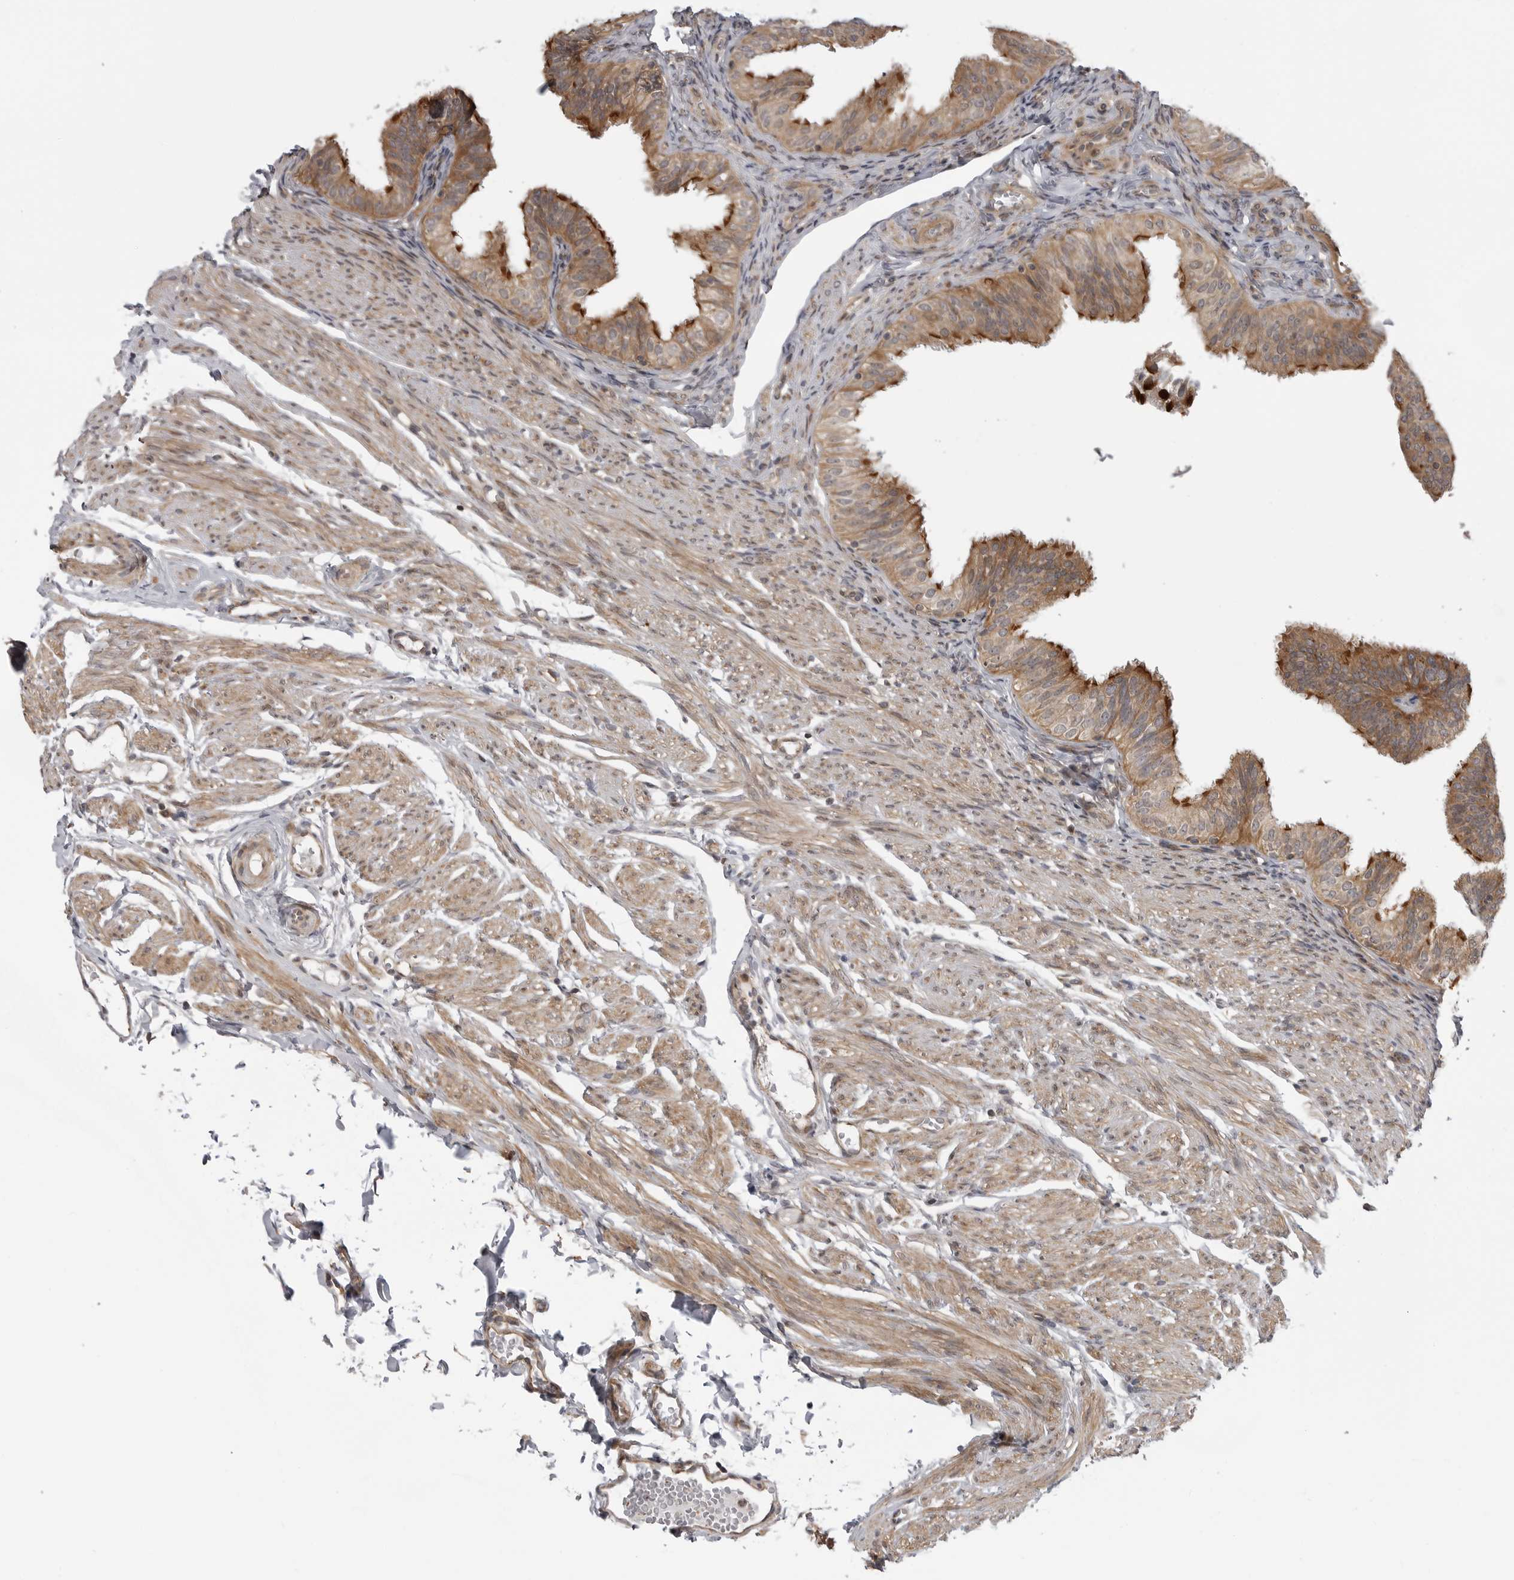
{"staining": {"intensity": "strong", "quantity": ">75%", "location": "cytoplasmic/membranous"}, "tissue": "fallopian tube", "cell_type": "Glandular cells", "image_type": "normal", "snomed": [{"axis": "morphology", "description": "Normal tissue, NOS"}, {"axis": "topography", "description": "Fallopian tube"}], "caption": "IHC of normal fallopian tube exhibits high levels of strong cytoplasmic/membranous expression in approximately >75% of glandular cells.", "gene": "LRRC45", "patient": {"sex": "female", "age": 35}}